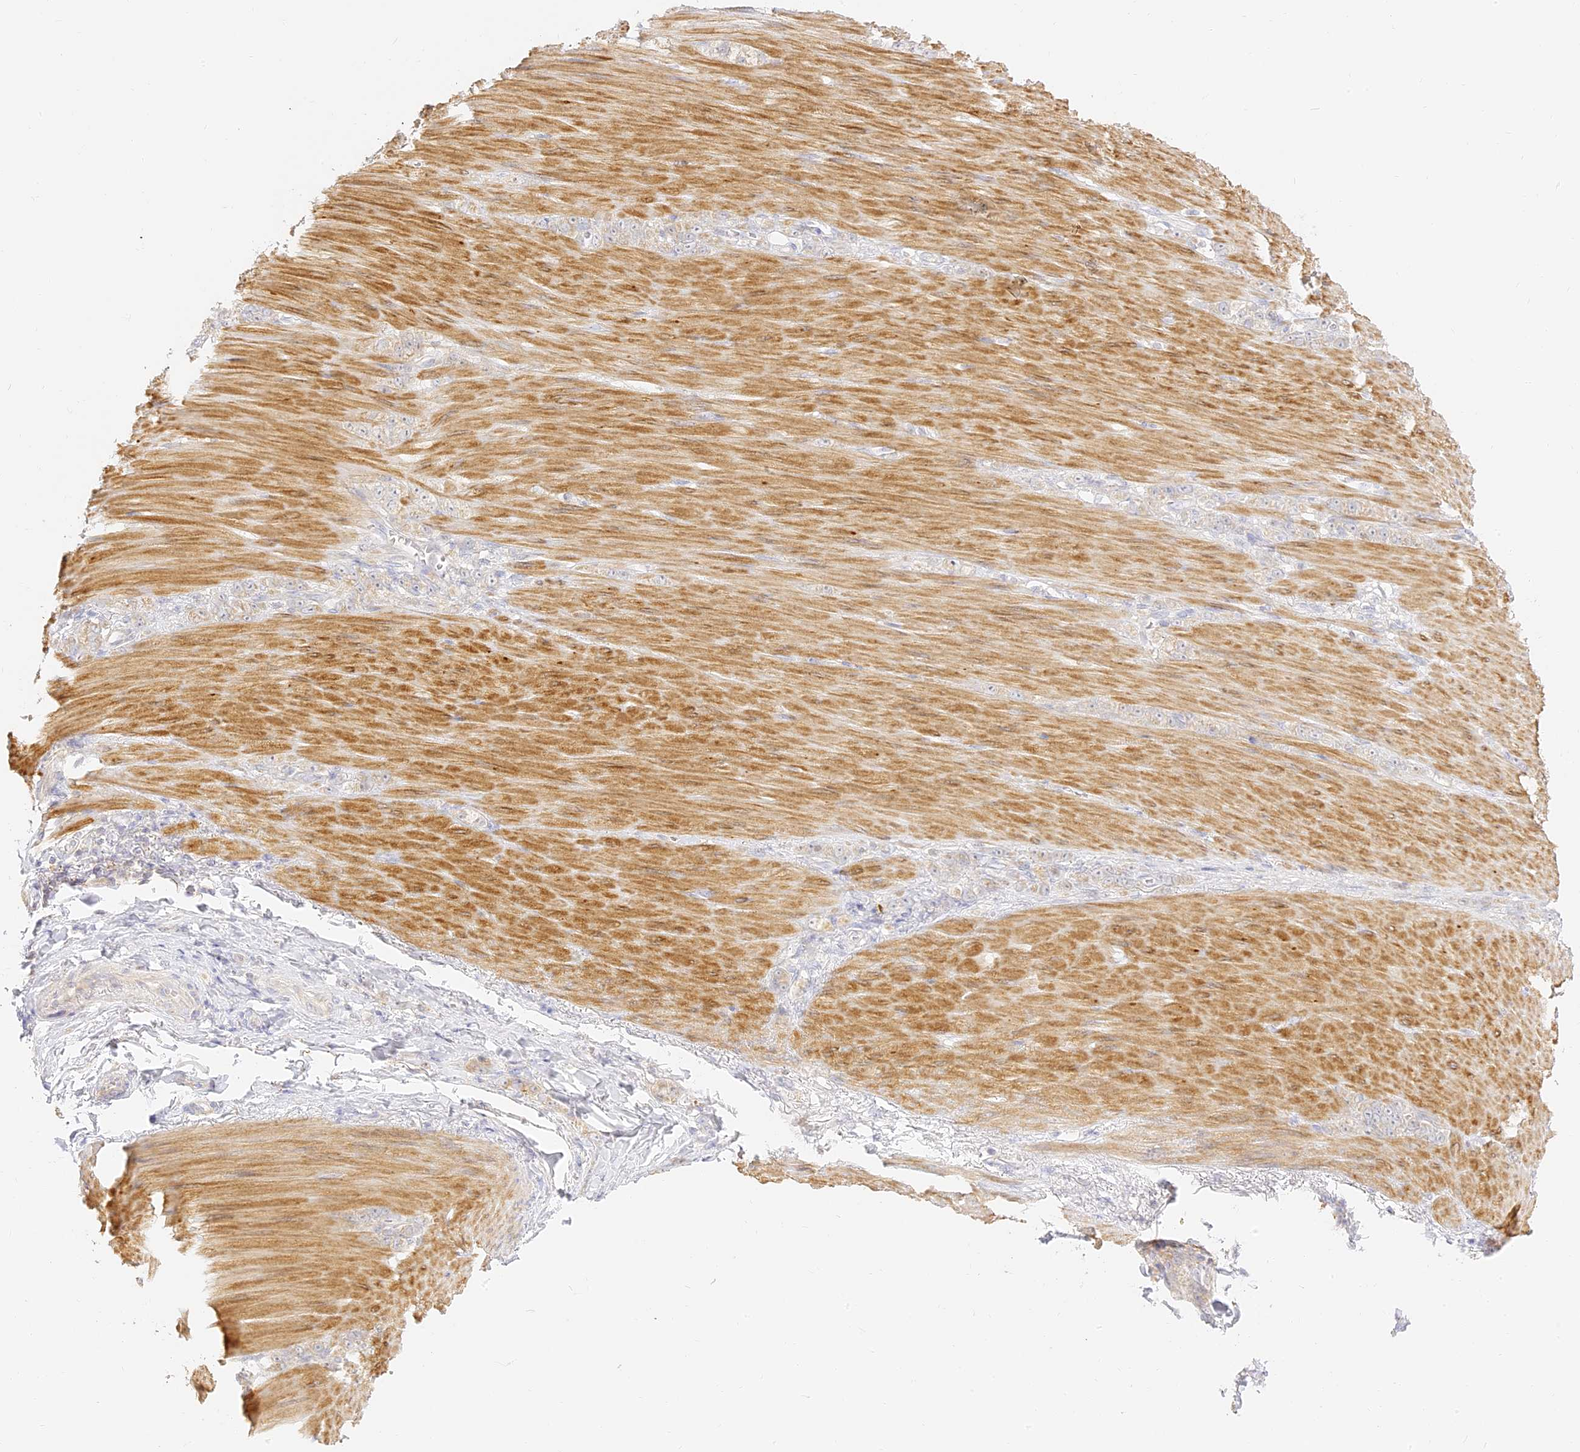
{"staining": {"intensity": "weak", "quantity": "<25%", "location": "cytoplasmic/membranous"}, "tissue": "stomach cancer", "cell_type": "Tumor cells", "image_type": "cancer", "snomed": [{"axis": "morphology", "description": "Normal tissue, NOS"}, {"axis": "morphology", "description": "Adenocarcinoma, NOS"}, {"axis": "topography", "description": "Stomach"}], "caption": "An image of stomach adenocarcinoma stained for a protein demonstrates no brown staining in tumor cells.", "gene": "LRRC15", "patient": {"sex": "male", "age": 82}}